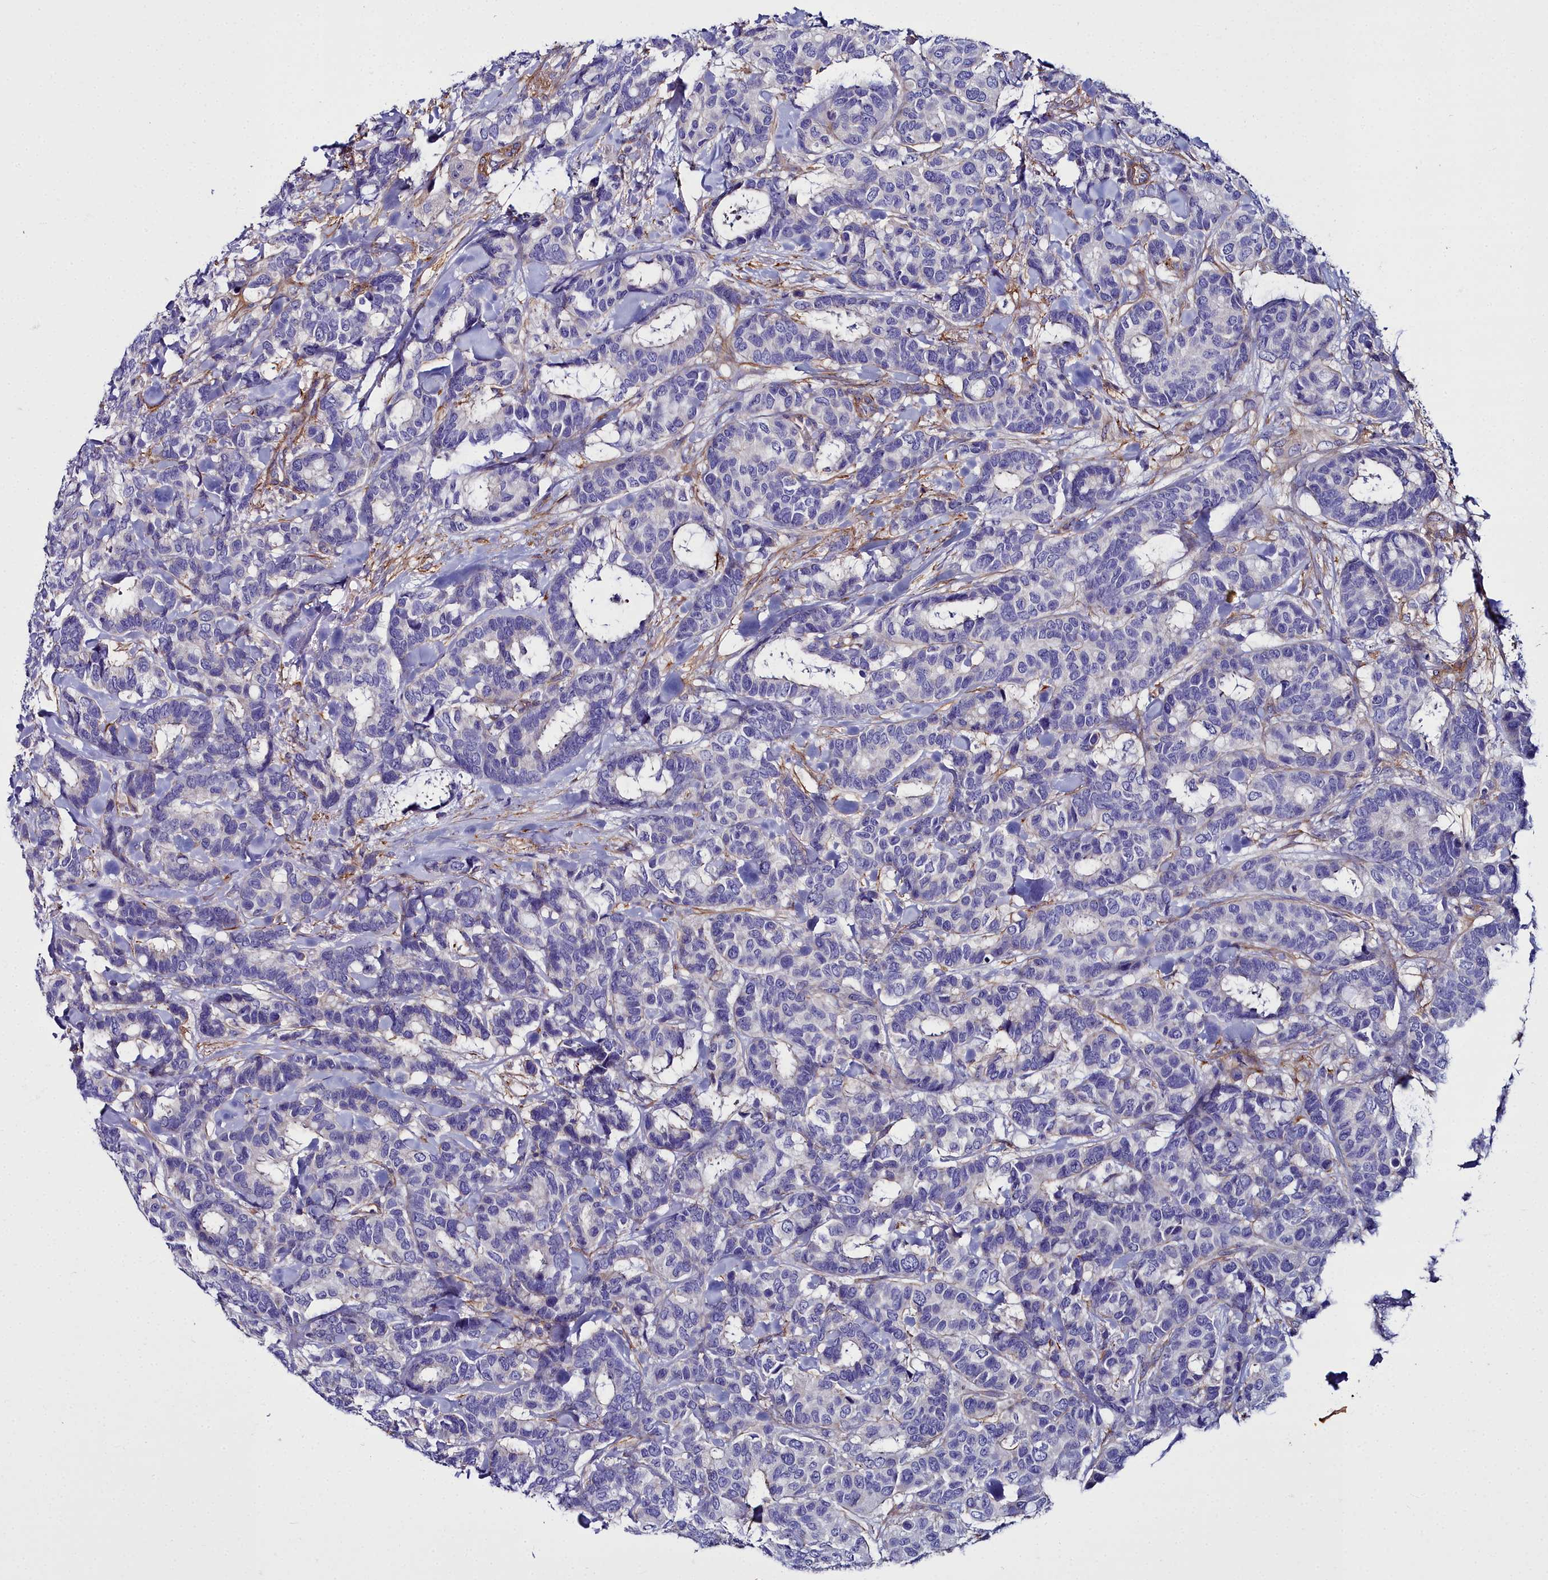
{"staining": {"intensity": "negative", "quantity": "none", "location": "none"}, "tissue": "breast cancer", "cell_type": "Tumor cells", "image_type": "cancer", "snomed": [{"axis": "morphology", "description": "Normal tissue, NOS"}, {"axis": "morphology", "description": "Duct carcinoma"}, {"axis": "topography", "description": "Breast"}], "caption": "The histopathology image reveals no significant staining in tumor cells of intraductal carcinoma (breast).", "gene": "FADS3", "patient": {"sex": "female", "age": 87}}